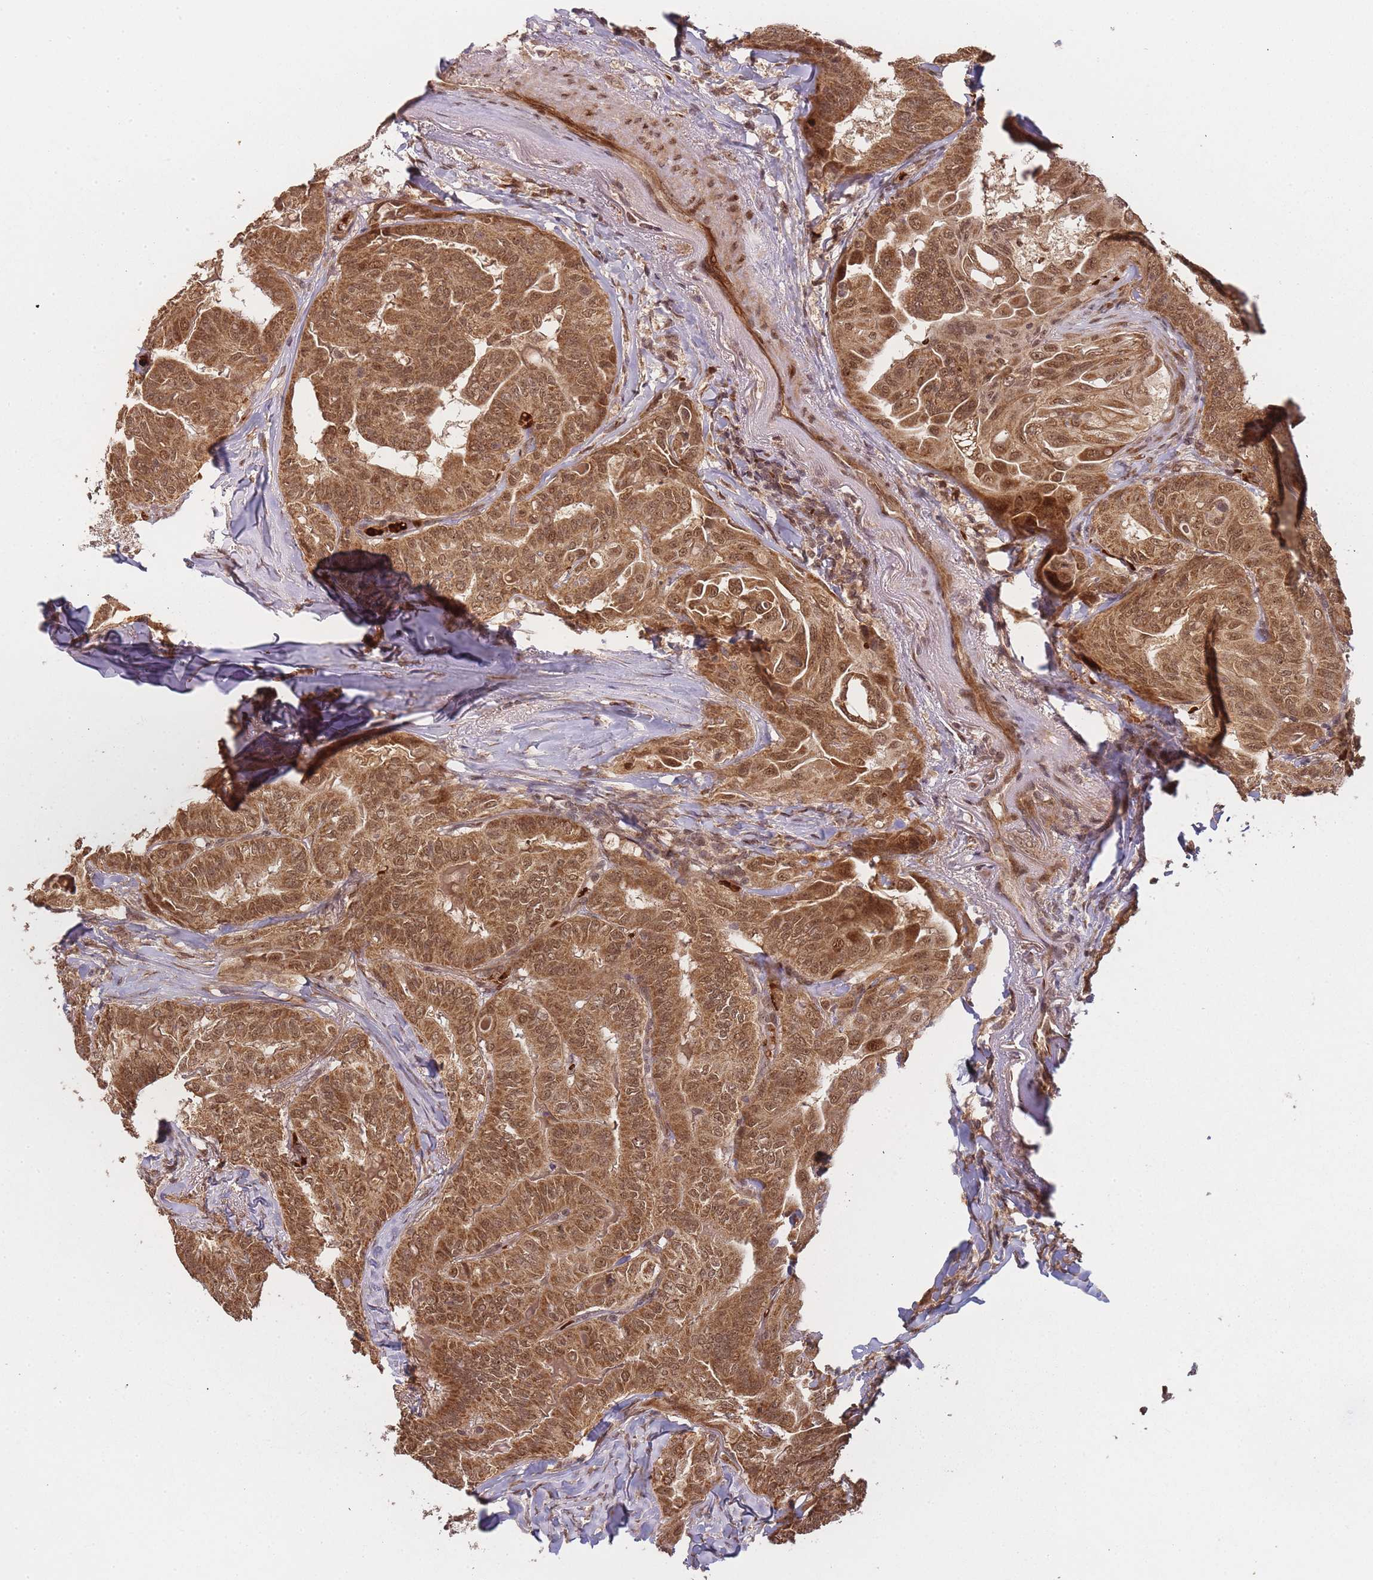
{"staining": {"intensity": "moderate", "quantity": ">75%", "location": "cytoplasmic/membranous,nuclear"}, "tissue": "thyroid cancer", "cell_type": "Tumor cells", "image_type": "cancer", "snomed": [{"axis": "morphology", "description": "Papillary adenocarcinoma, NOS"}, {"axis": "topography", "description": "Thyroid gland"}], "caption": "Immunohistochemical staining of human thyroid cancer shows medium levels of moderate cytoplasmic/membranous and nuclear expression in approximately >75% of tumor cells. (DAB IHC with brightfield microscopy, high magnification).", "gene": "ZNF497", "patient": {"sex": "female", "age": 68}}